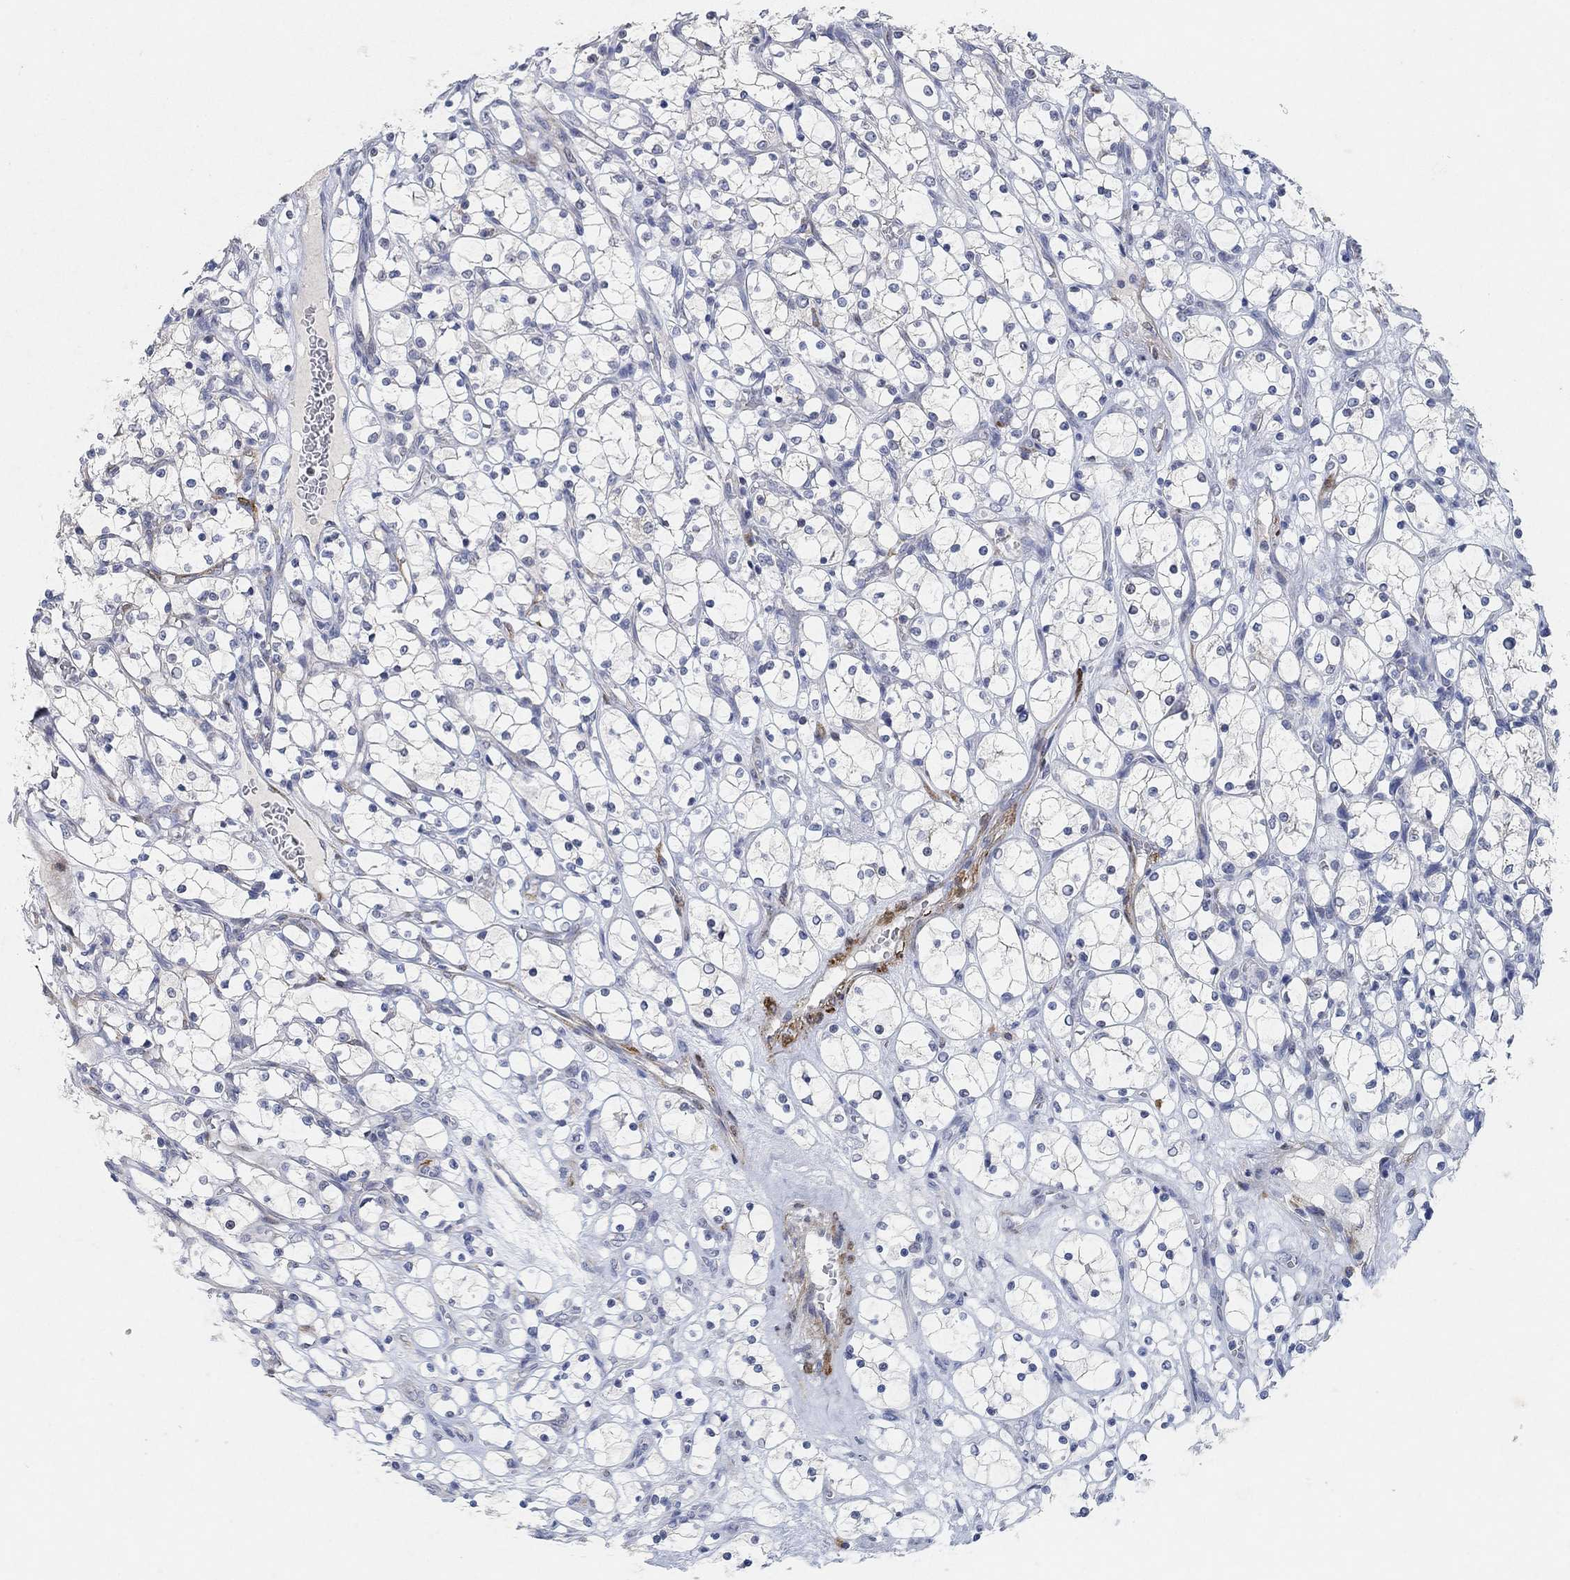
{"staining": {"intensity": "negative", "quantity": "none", "location": "none"}, "tissue": "renal cancer", "cell_type": "Tumor cells", "image_type": "cancer", "snomed": [{"axis": "morphology", "description": "Adenocarcinoma, NOS"}, {"axis": "topography", "description": "Kidney"}], "caption": "There is no significant positivity in tumor cells of renal adenocarcinoma.", "gene": "VAT1L", "patient": {"sex": "female", "age": 69}}